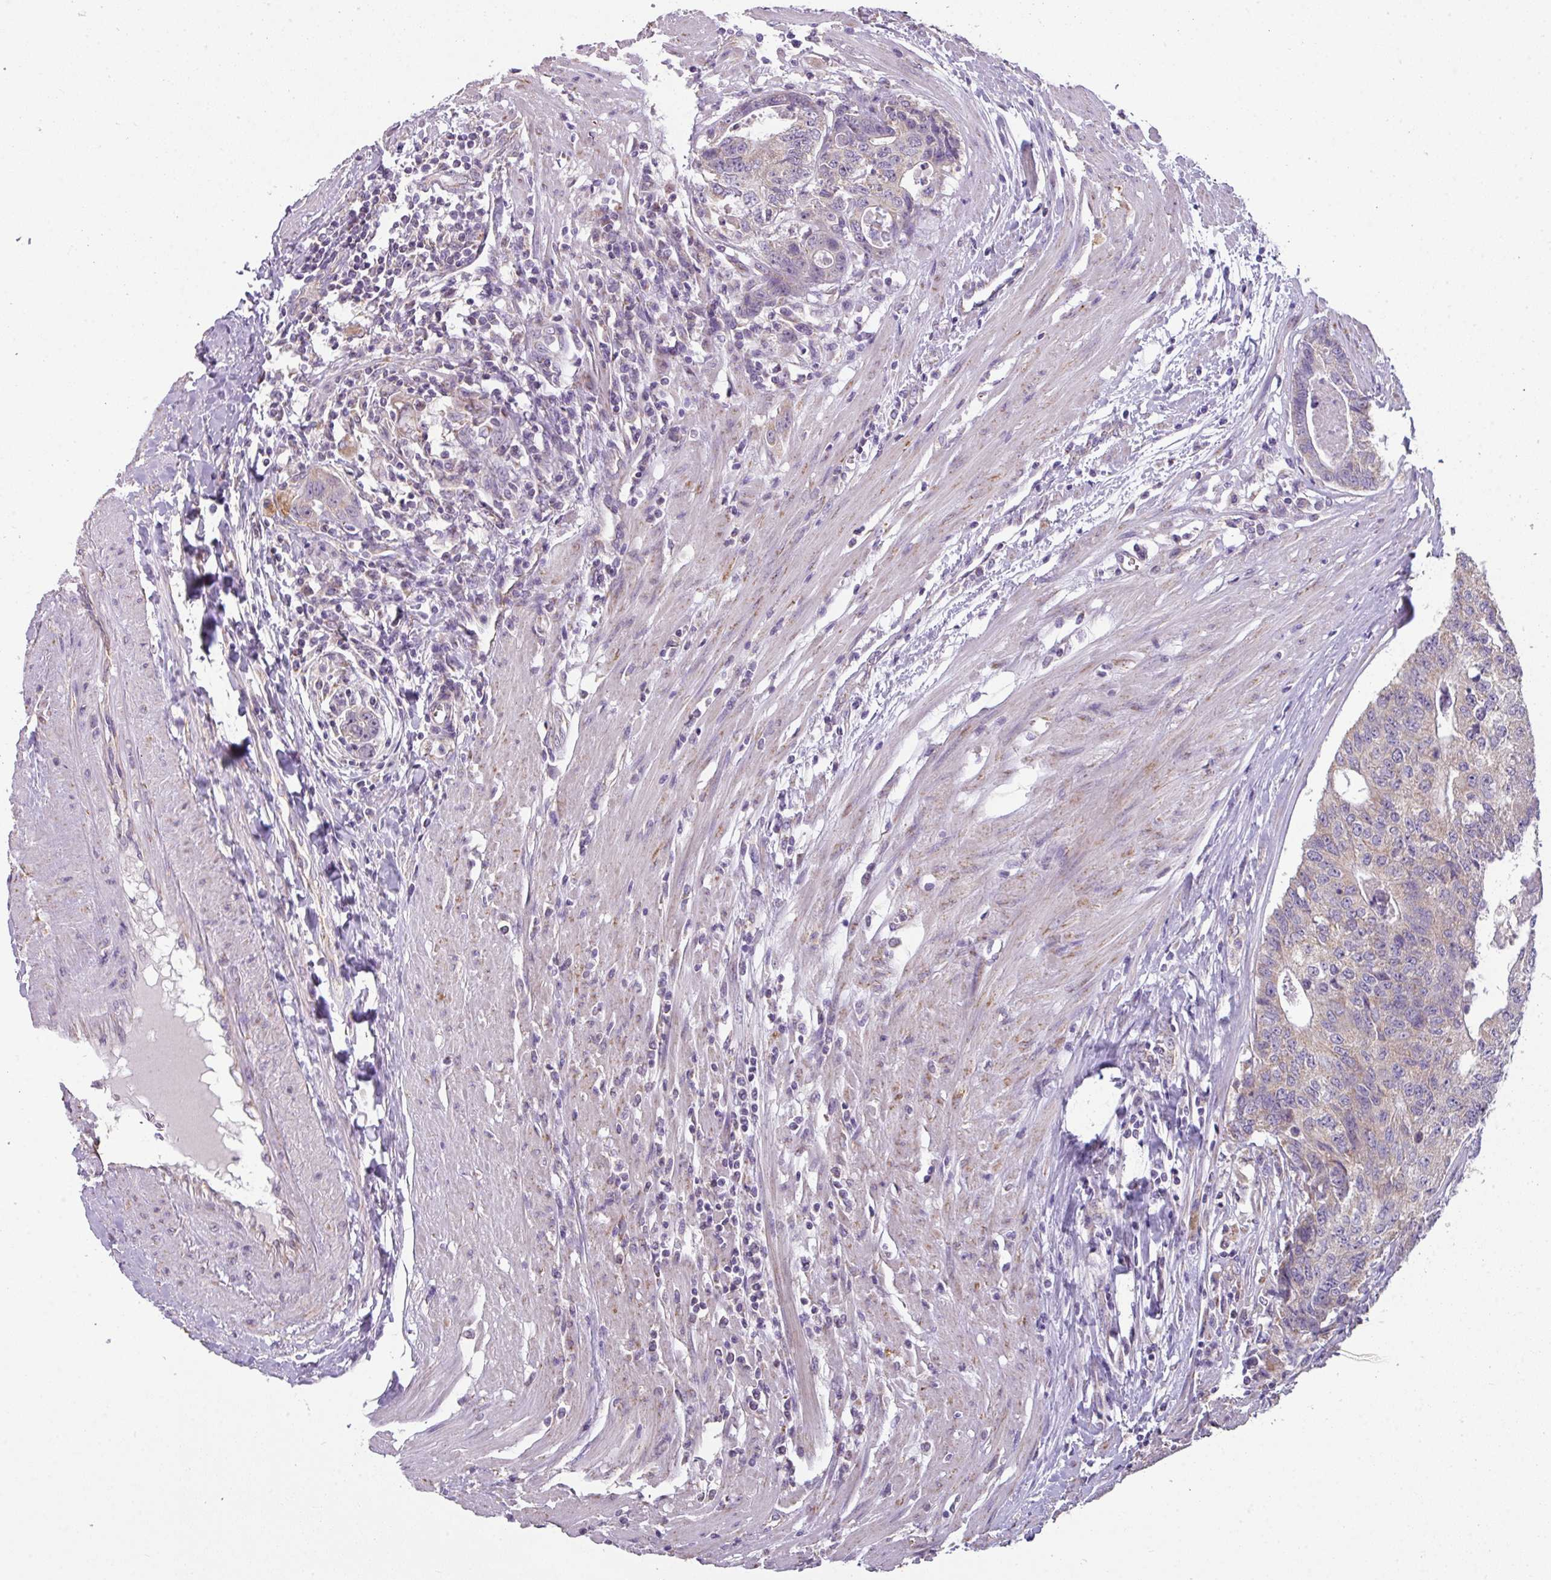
{"staining": {"intensity": "weak", "quantity": ">75%", "location": "cytoplasmic/membranous"}, "tissue": "colorectal cancer", "cell_type": "Tumor cells", "image_type": "cancer", "snomed": [{"axis": "morphology", "description": "Adenocarcinoma, NOS"}, {"axis": "topography", "description": "Colon"}], "caption": "Colorectal cancer (adenocarcinoma) tissue demonstrates weak cytoplasmic/membranous expression in approximately >75% of tumor cells", "gene": "PALS2", "patient": {"sex": "female", "age": 67}}